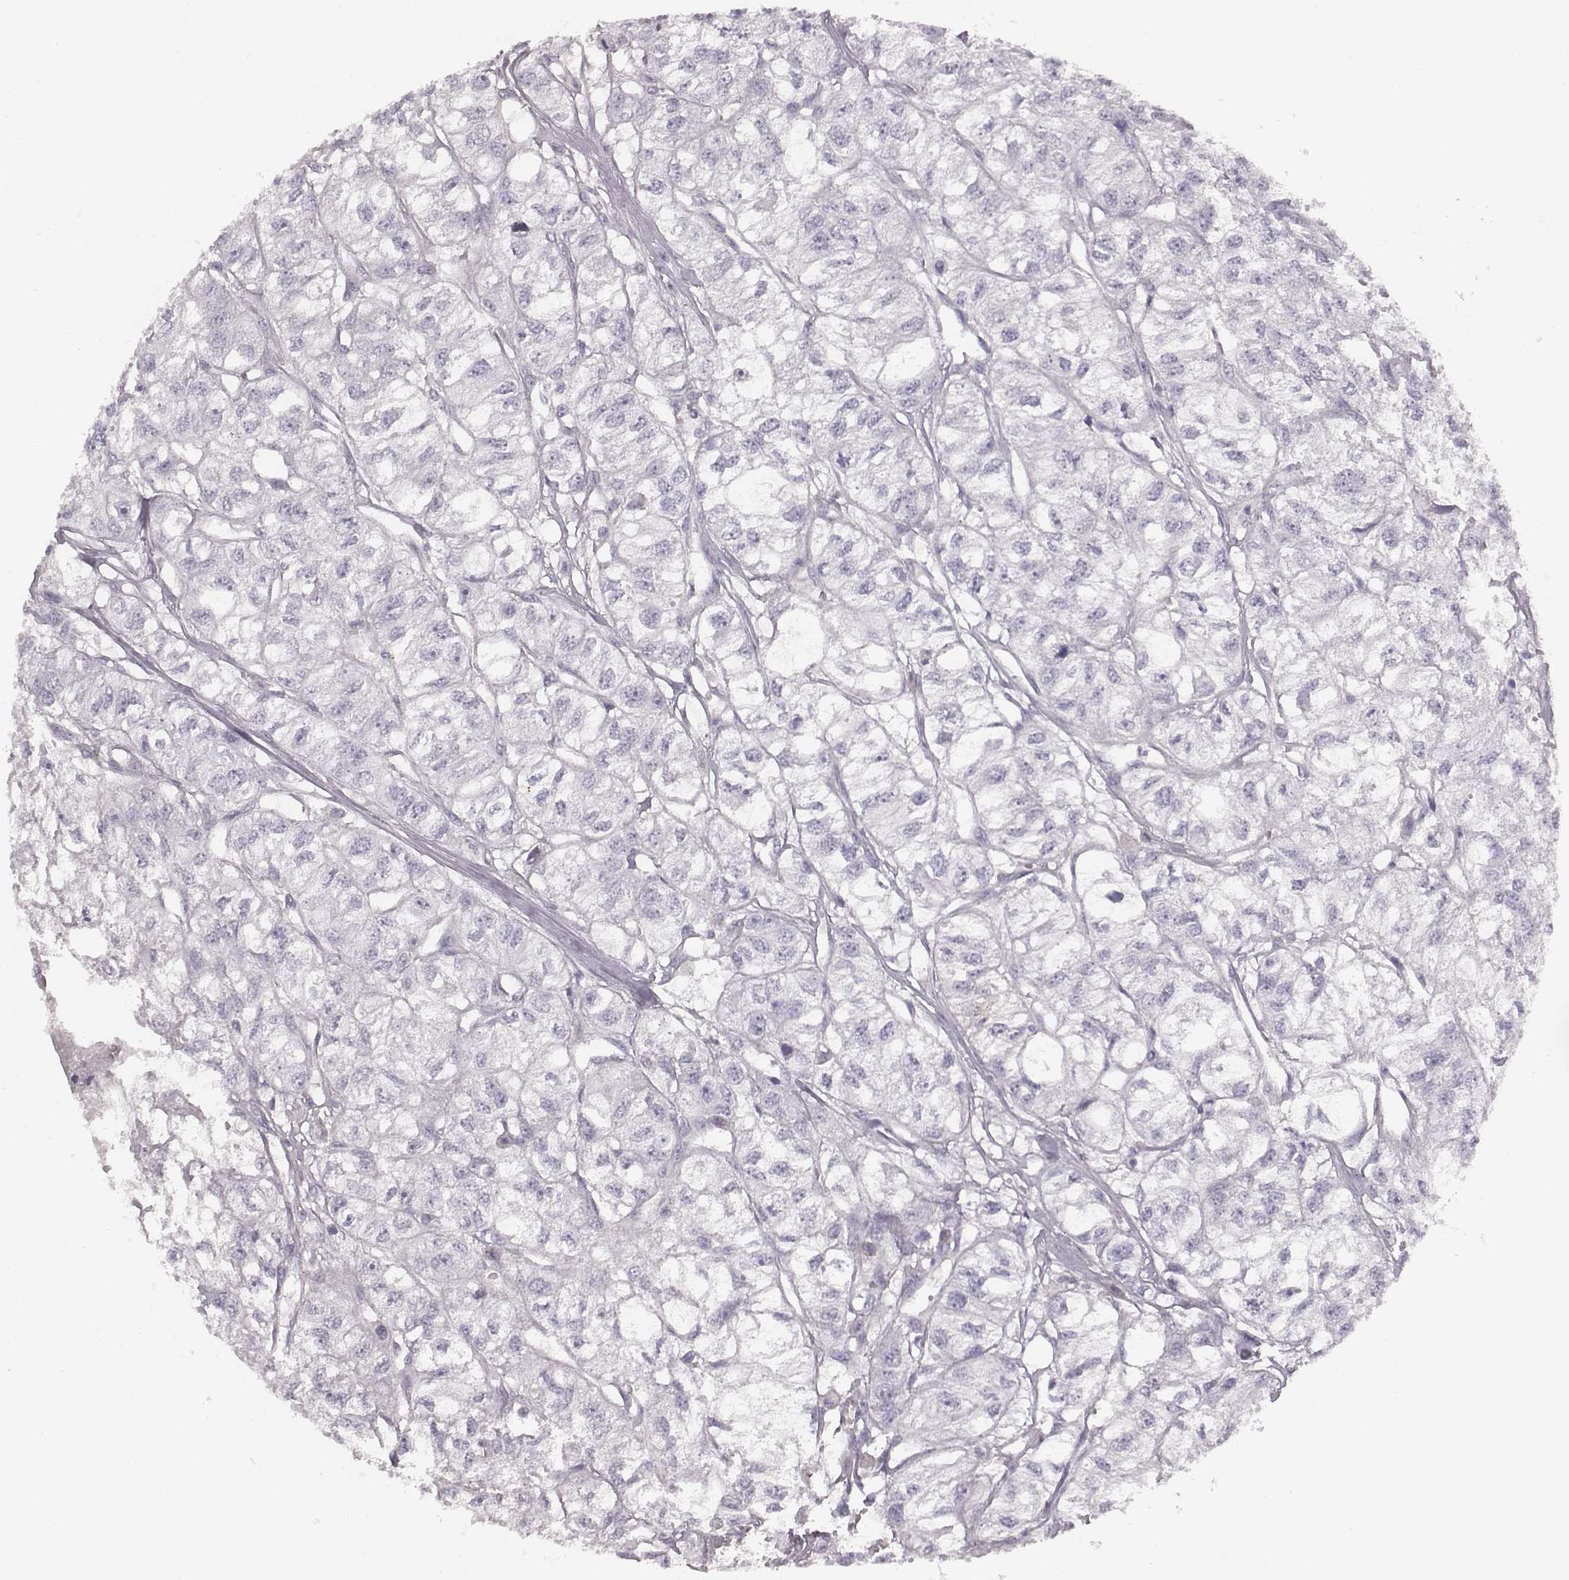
{"staining": {"intensity": "negative", "quantity": "none", "location": "none"}, "tissue": "renal cancer", "cell_type": "Tumor cells", "image_type": "cancer", "snomed": [{"axis": "morphology", "description": "Adenocarcinoma, NOS"}, {"axis": "topography", "description": "Kidney"}], "caption": "This is an immunohistochemistry image of human adenocarcinoma (renal). There is no expression in tumor cells.", "gene": "PDE8B", "patient": {"sex": "male", "age": 56}}